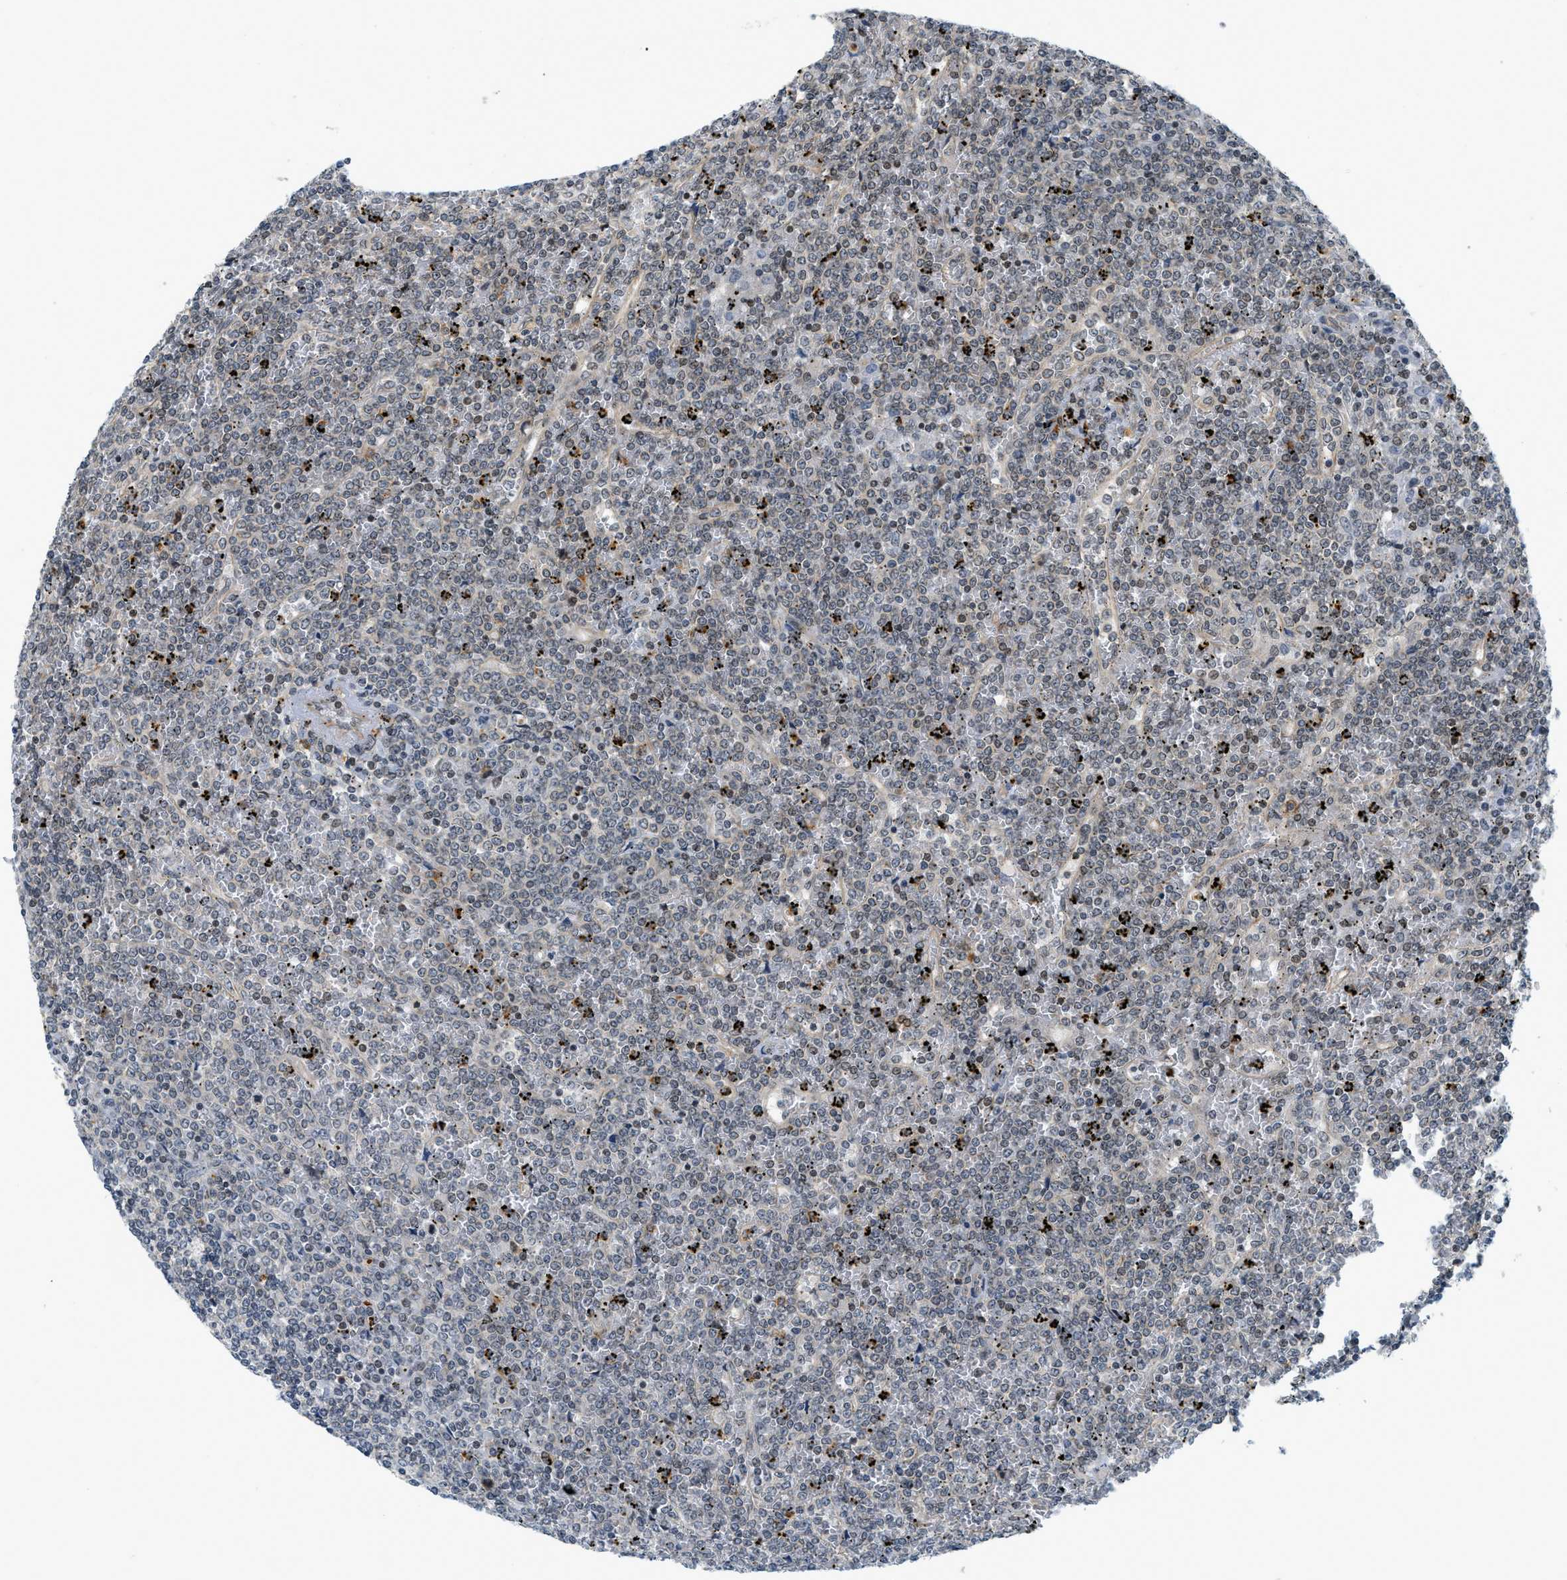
{"staining": {"intensity": "weak", "quantity": ">75%", "location": "nuclear"}, "tissue": "lymphoma", "cell_type": "Tumor cells", "image_type": "cancer", "snomed": [{"axis": "morphology", "description": "Malignant lymphoma, non-Hodgkin's type, Low grade"}, {"axis": "topography", "description": "Spleen"}], "caption": "Tumor cells exhibit weak nuclear staining in approximately >75% of cells in lymphoma.", "gene": "KMT2A", "patient": {"sex": "female", "age": 19}}